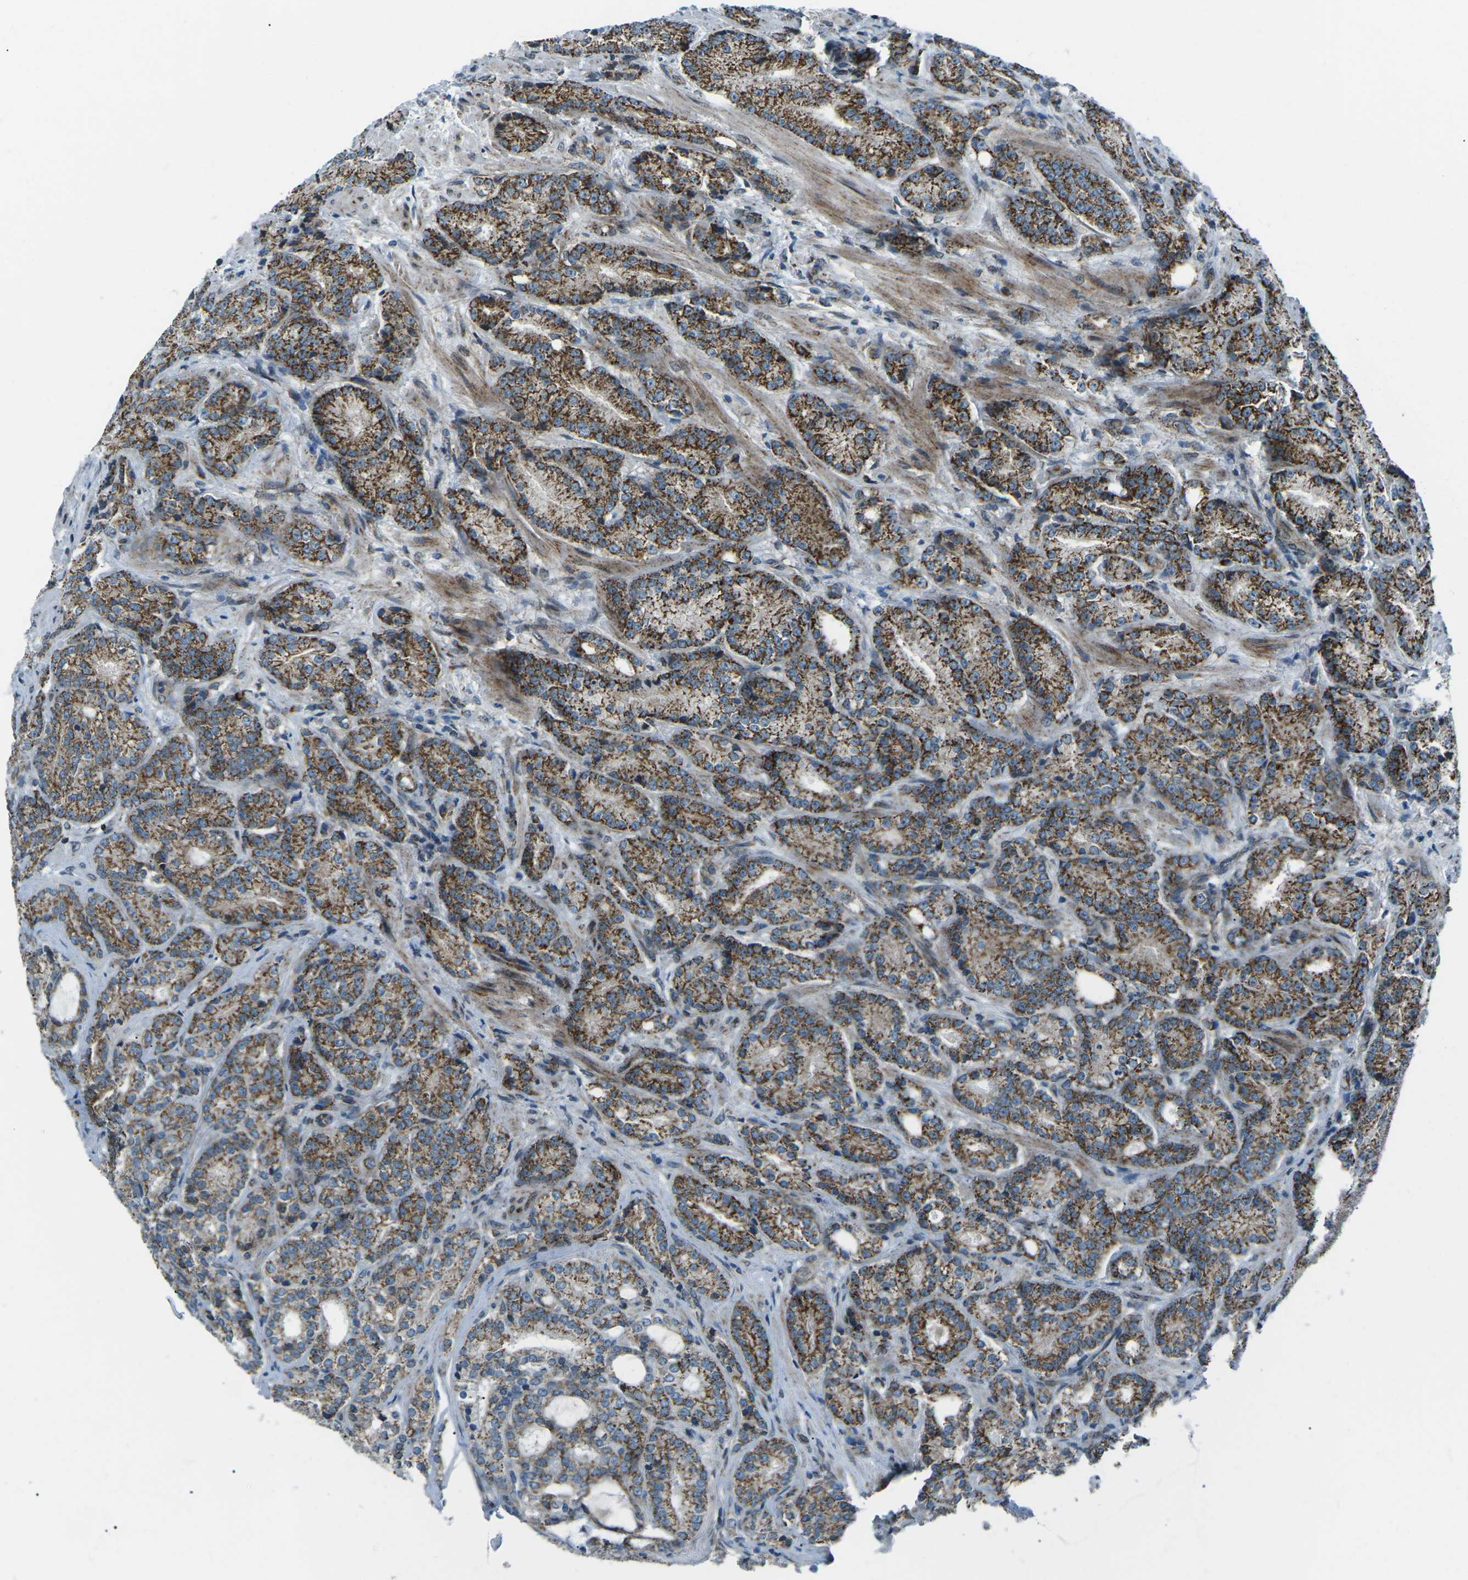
{"staining": {"intensity": "strong", "quantity": ">75%", "location": "cytoplasmic/membranous"}, "tissue": "prostate cancer", "cell_type": "Tumor cells", "image_type": "cancer", "snomed": [{"axis": "morphology", "description": "Adenocarcinoma, High grade"}, {"axis": "topography", "description": "Prostate"}], "caption": "Brown immunohistochemical staining in human prostate cancer reveals strong cytoplasmic/membranous expression in approximately >75% of tumor cells.", "gene": "RFESD", "patient": {"sex": "male", "age": 61}}